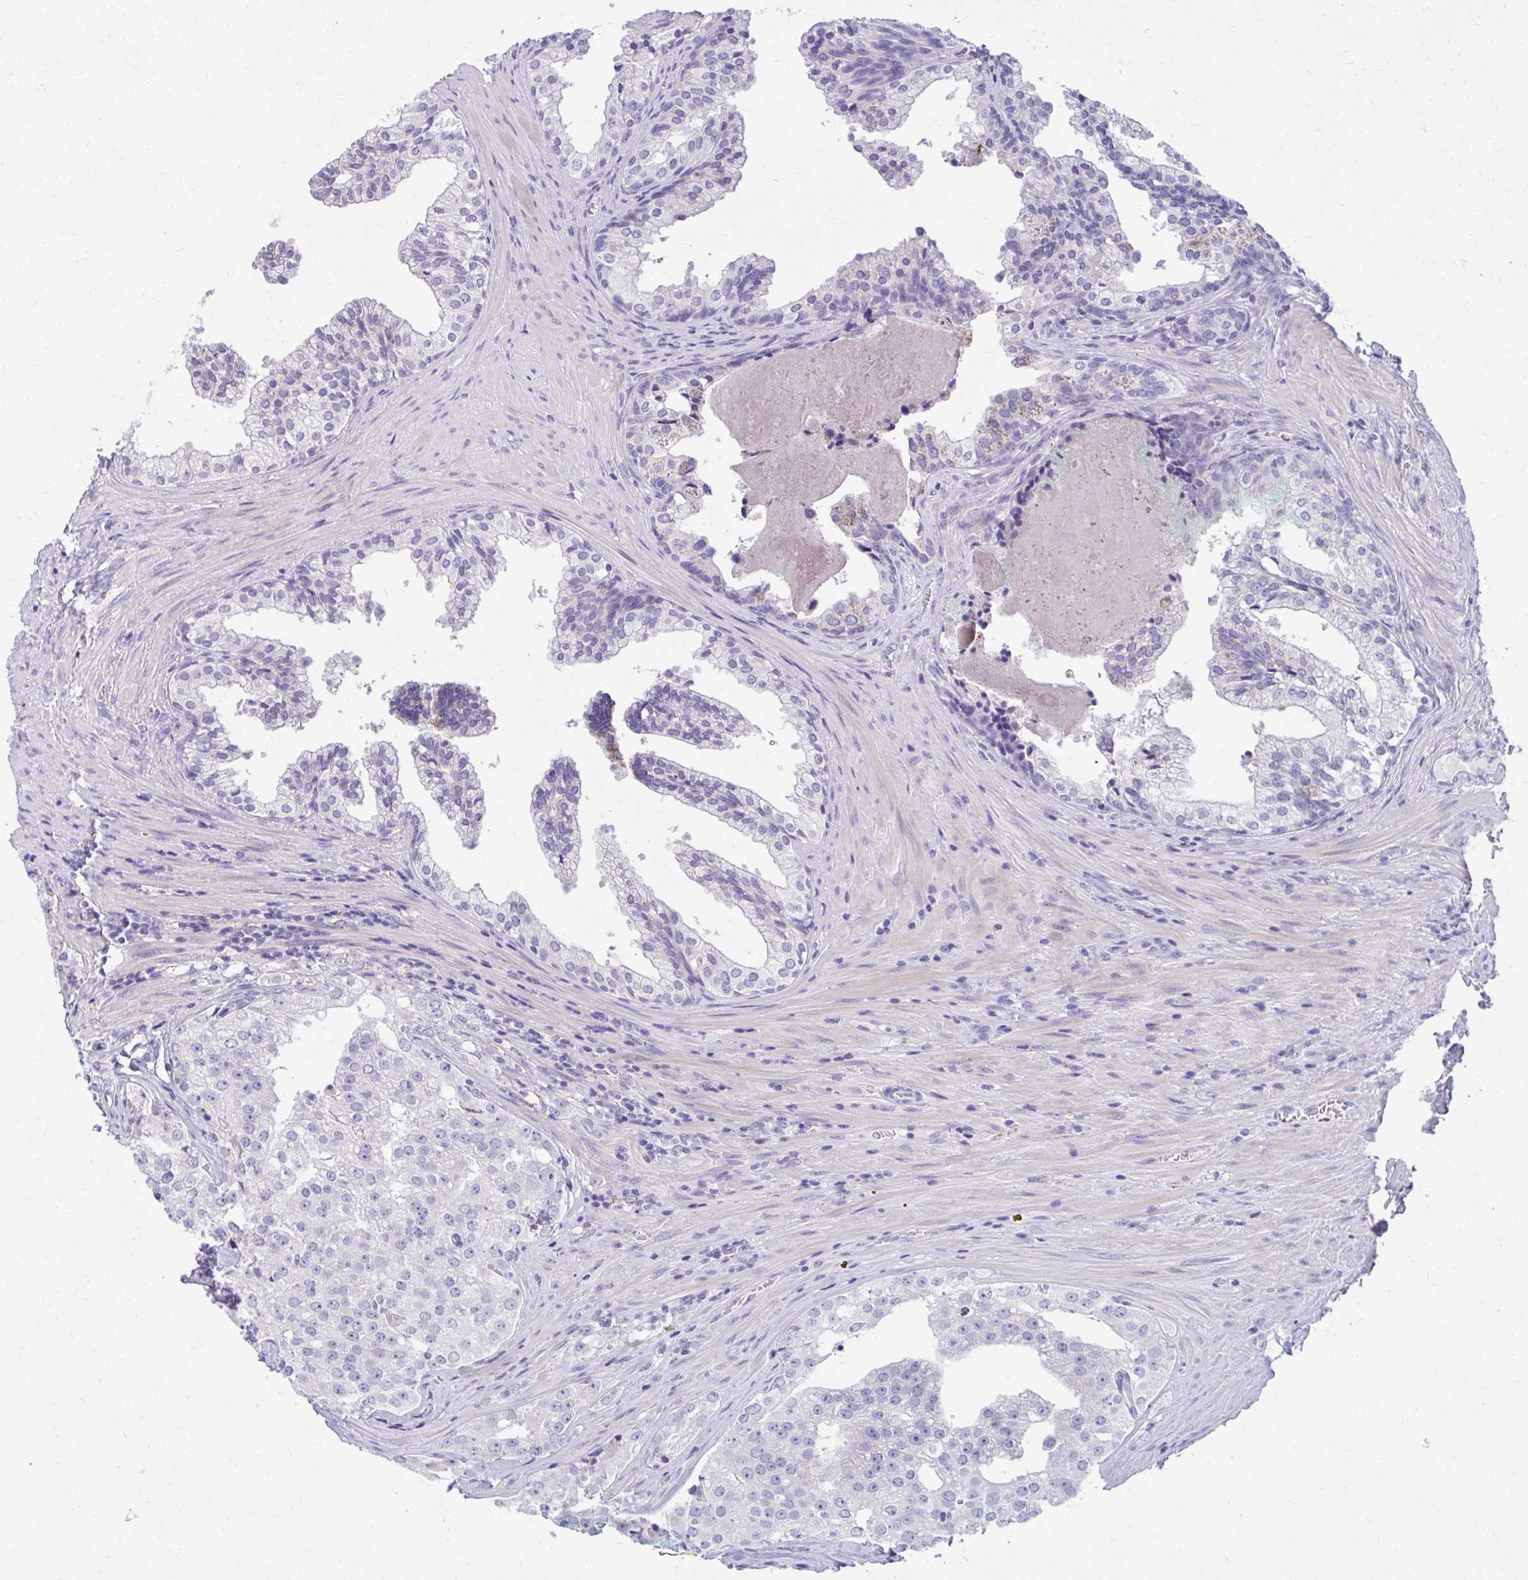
{"staining": {"intensity": "negative", "quantity": "none", "location": "none"}, "tissue": "prostate cancer", "cell_type": "Tumor cells", "image_type": "cancer", "snomed": [{"axis": "morphology", "description": "Adenocarcinoma, High grade"}, {"axis": "topography", "description": "Prostate"}], "caption": "The micrograph exhibits no significant staining in tumor cells of prostate cancer (adenocarcinoma (high-grade)). The staining is performed using DAB (3,3'-diaminobenzidine) brown chromogen with nuclei counter-stained in using hematoxylin.", "gene": "AIG1", "patient": {"sex": "male", "age": 68}}